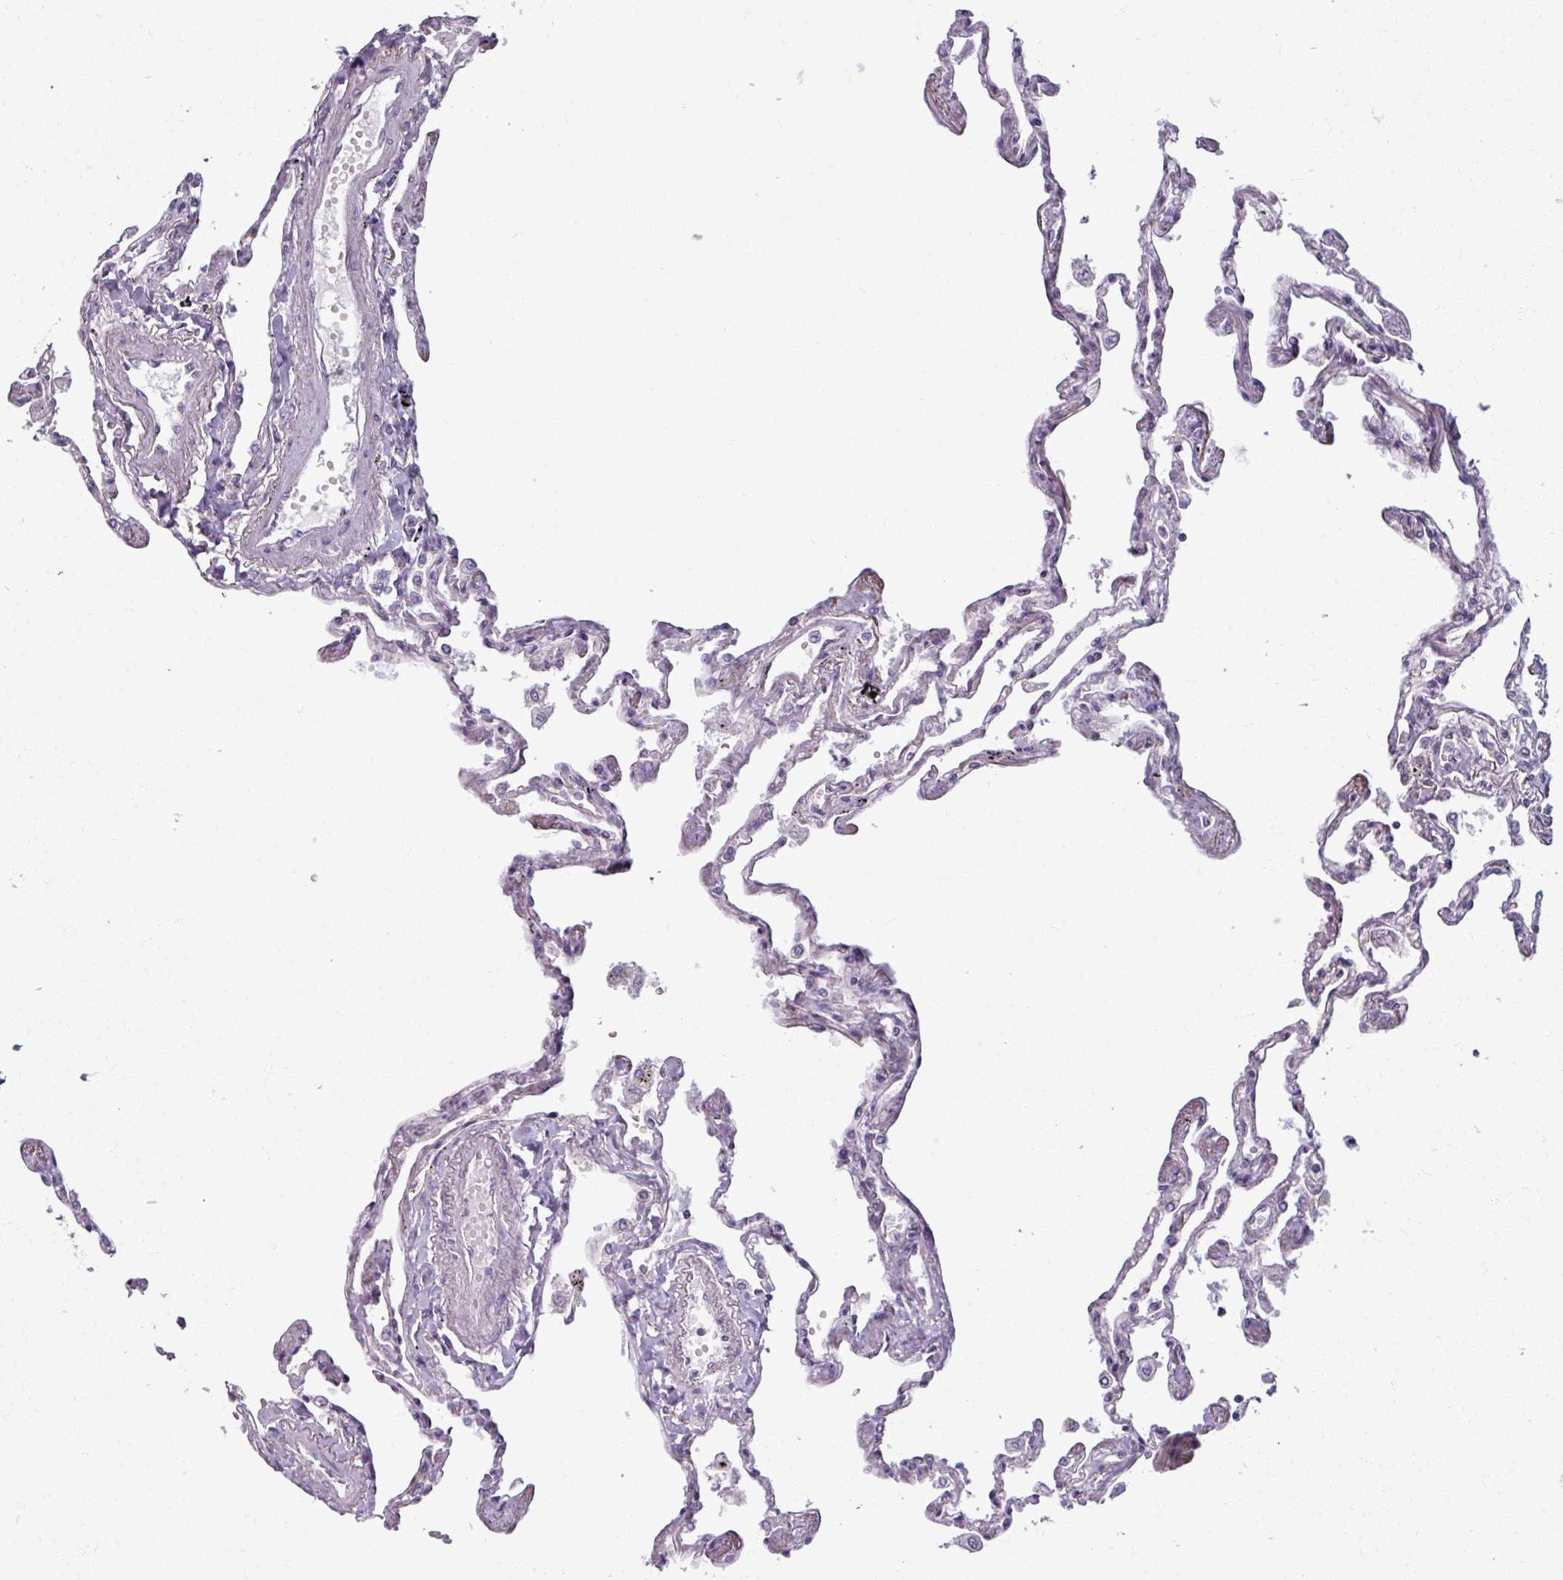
{"staining": {"intensity": "weak", "quantity": "25%-75%", "location": "cytoplasmic/membranous"}, "tissue": "lung", "cell_type": "Alveolar cells", "image_type": "normal", "snomed": [{"axis": "morphology", "description": "Normal tissue, NOS"}, {"axis": "topography", "description": "Lung"}], "caption": "A brown stain labels weak cytoplasmic/membranous expression of a protein in alveolar cells of benign lung.", "gene": "PNMA6A", "patient": {"sex": "female", "age": 67}}